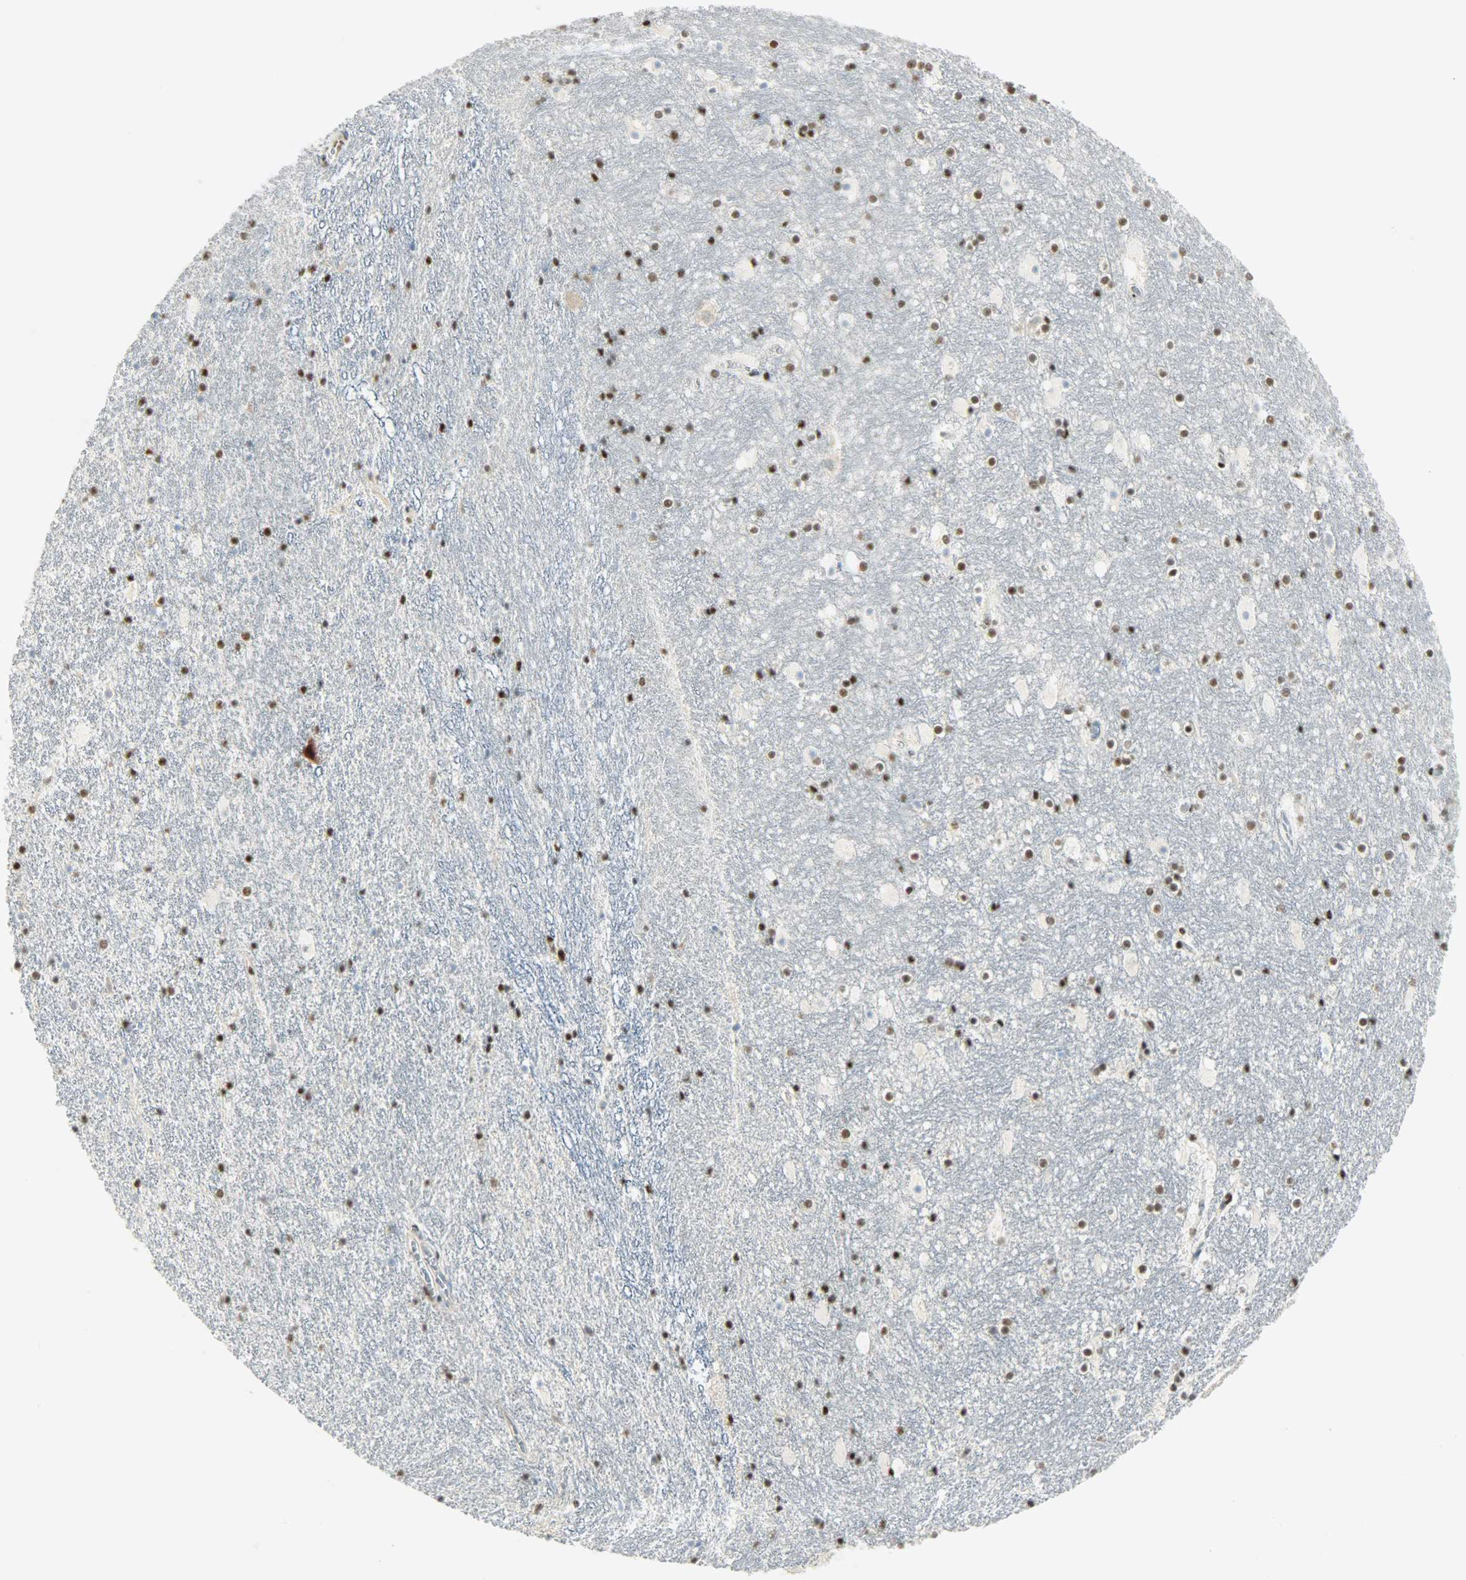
{"staining": {"intensity": "moderate", "quantity": ">75%", "location": "nuclear"}, "tissue": "hippocampus", "cell_type": "Glial cells", "image_type": "normal", "snomed": [{"axis": "morphology", "description": "Normal tissue, NOS"}, {"axis": "topography", "description": "Hippocampus"}], "caption": "The micrograph reveals immunohistochemical staining of benign hippocampus. There is moderate nuclear staining is seen in about >75% of glial cells.", "gene": "SUGP1", "patient": {"sex": "male", "age": 45}}